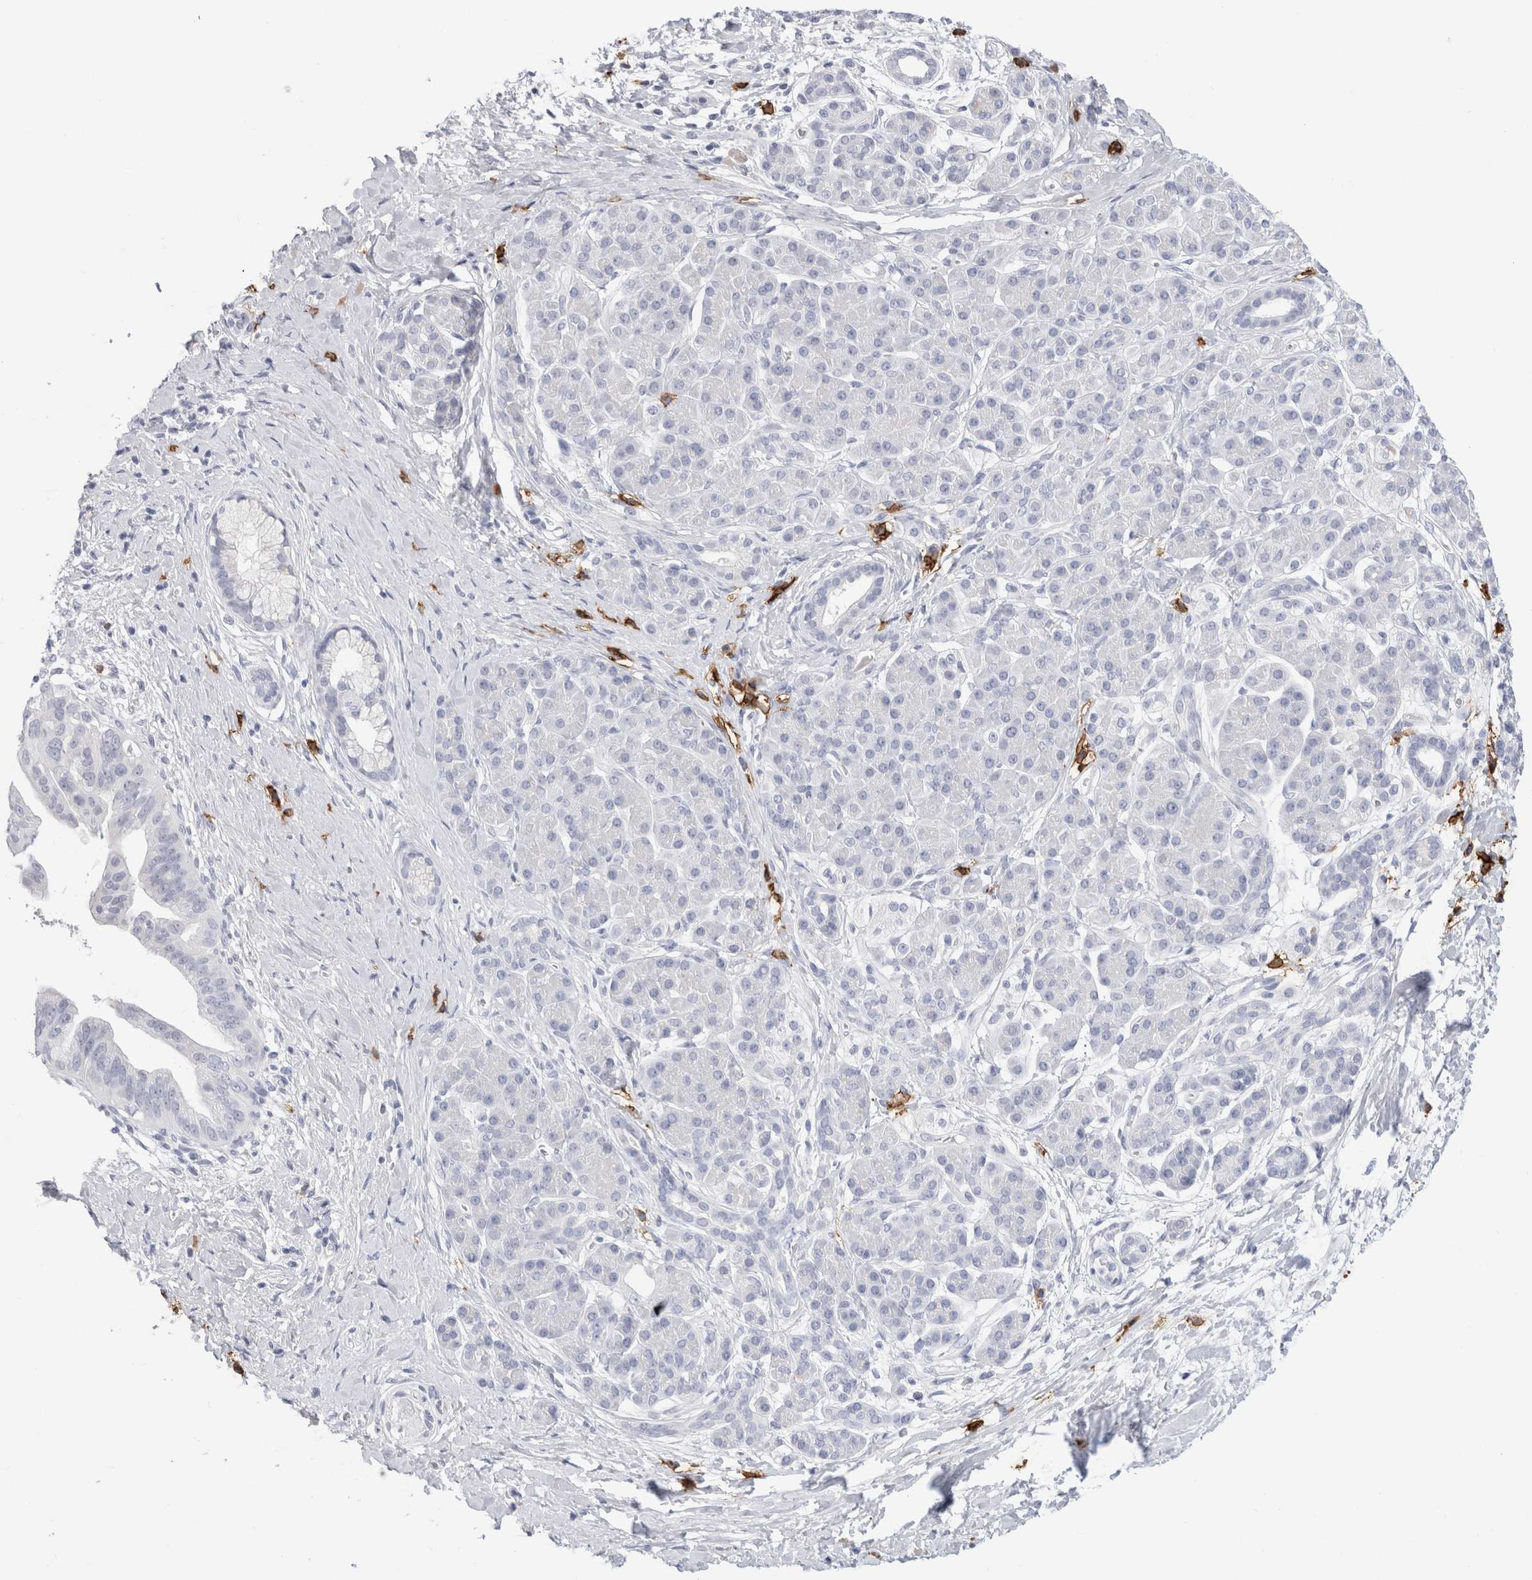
{"staining": {"intensity": "negative", "quantity": "none", "location": "none"}, "tissue": "pancreatic cancer", "cell_type": "Tumor cells", "image_type": "cancer", "snomed": [{"axis": "morphology", "description": "Adenocarcinoma, NOS"}, {"axis": "topography", "description": "Pancreas"}], "caption": "A photomicrograph of pancreatic cancer stained for a protein displays no brown staining in tumor cells.", "gene": "CD38", "patient": {"sex": "male", "age": 55}}